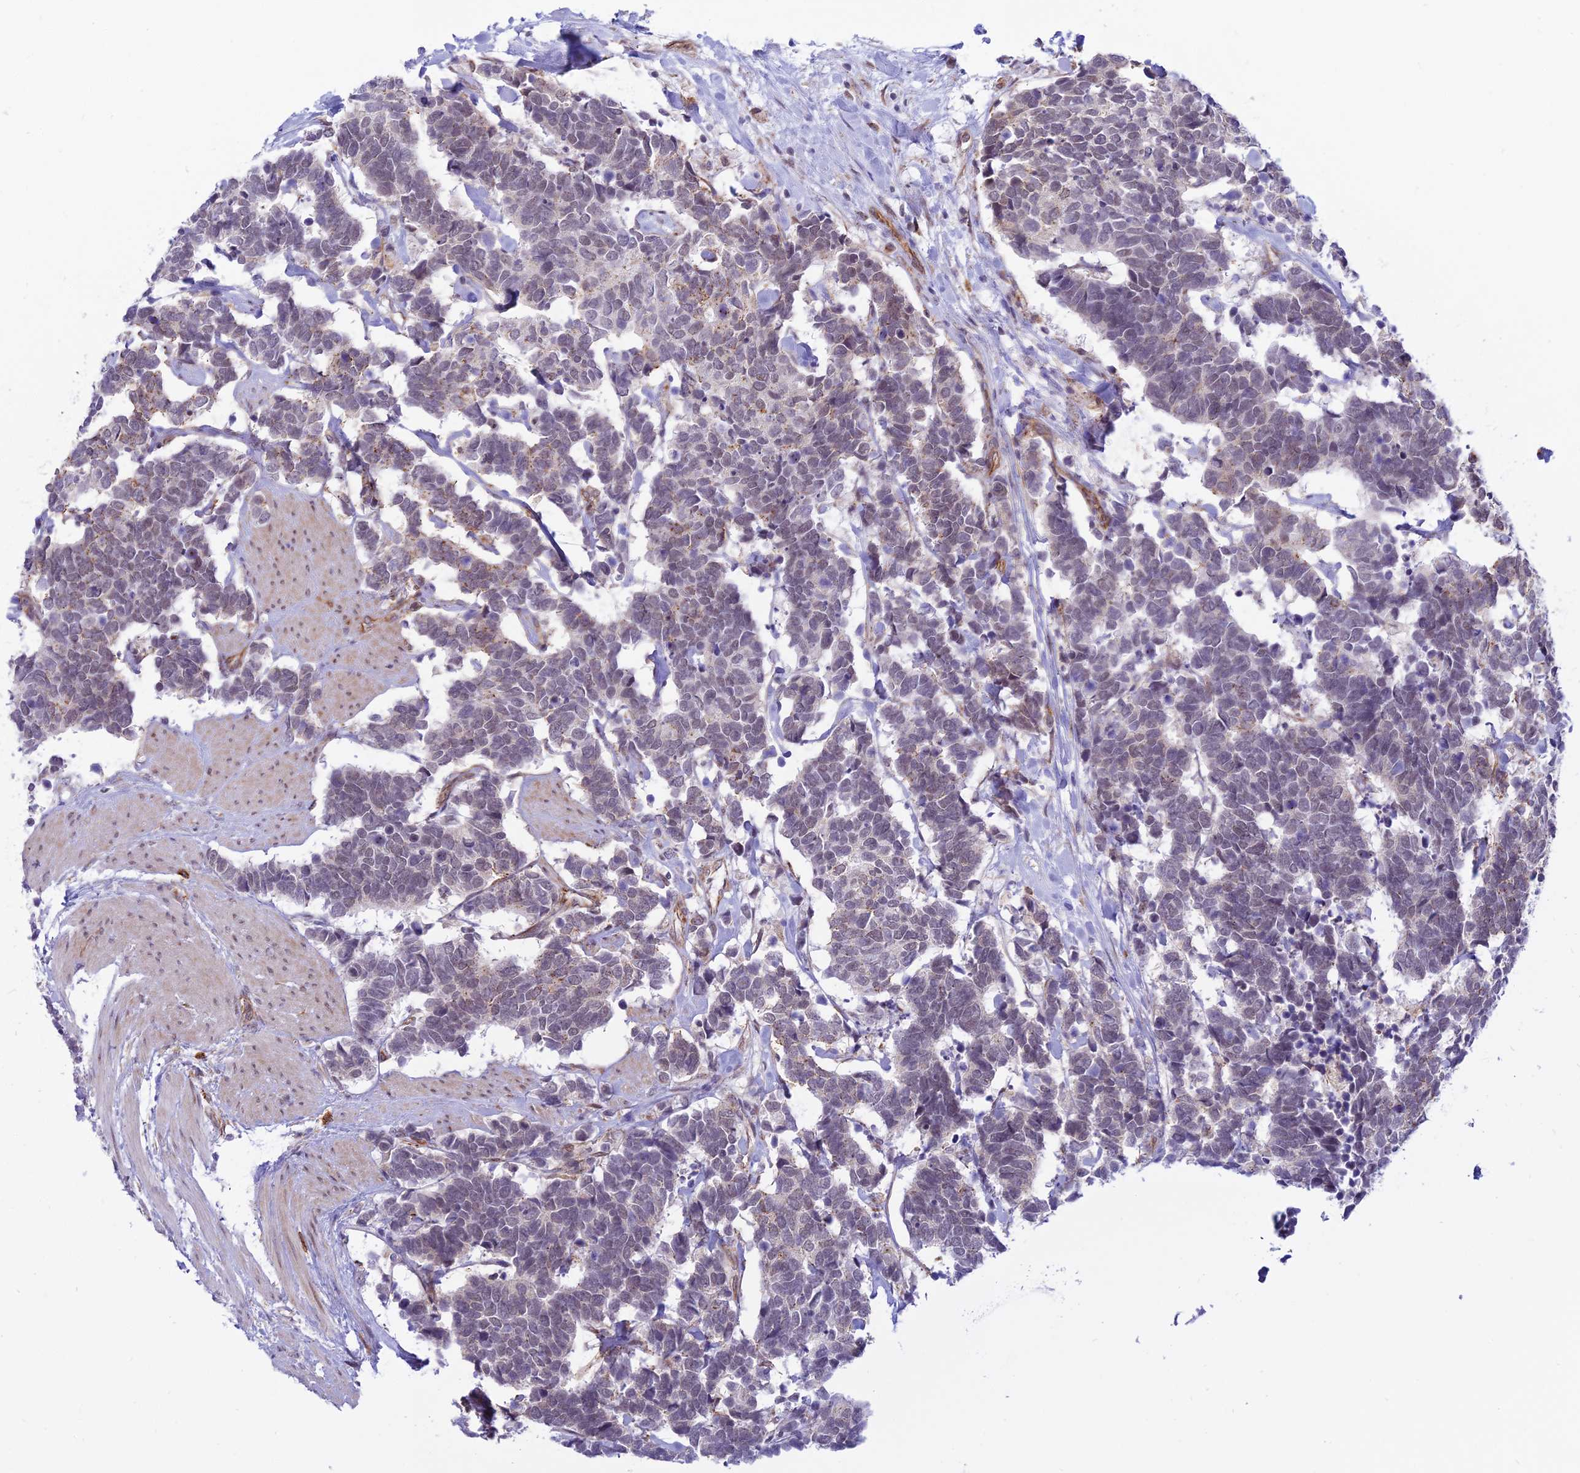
{"staining": {"intensity": "moderate", "quantity": "25%-75%", "location": "cytoplasmic/membranous,nuclear"}, "tissue": "carcinoid", "cell_type": "Tumor cells", "image_type": "cancer", "snomed": [{"axis": "morphology", "description": "Carcinoma, NOS"}, {"axis": "morphology", "description": "Carcinoid, malignant, NOS"}, {"axis": "topography", "description": "Urinary bladder"}], "caption": "A brown stain shows moderate cytoplasmic/membranous and nuclear staining of a protein in carcinoid tumor cells.", "gene": "SAPCD2", "patient": {"sex": "male", "age": 57}}